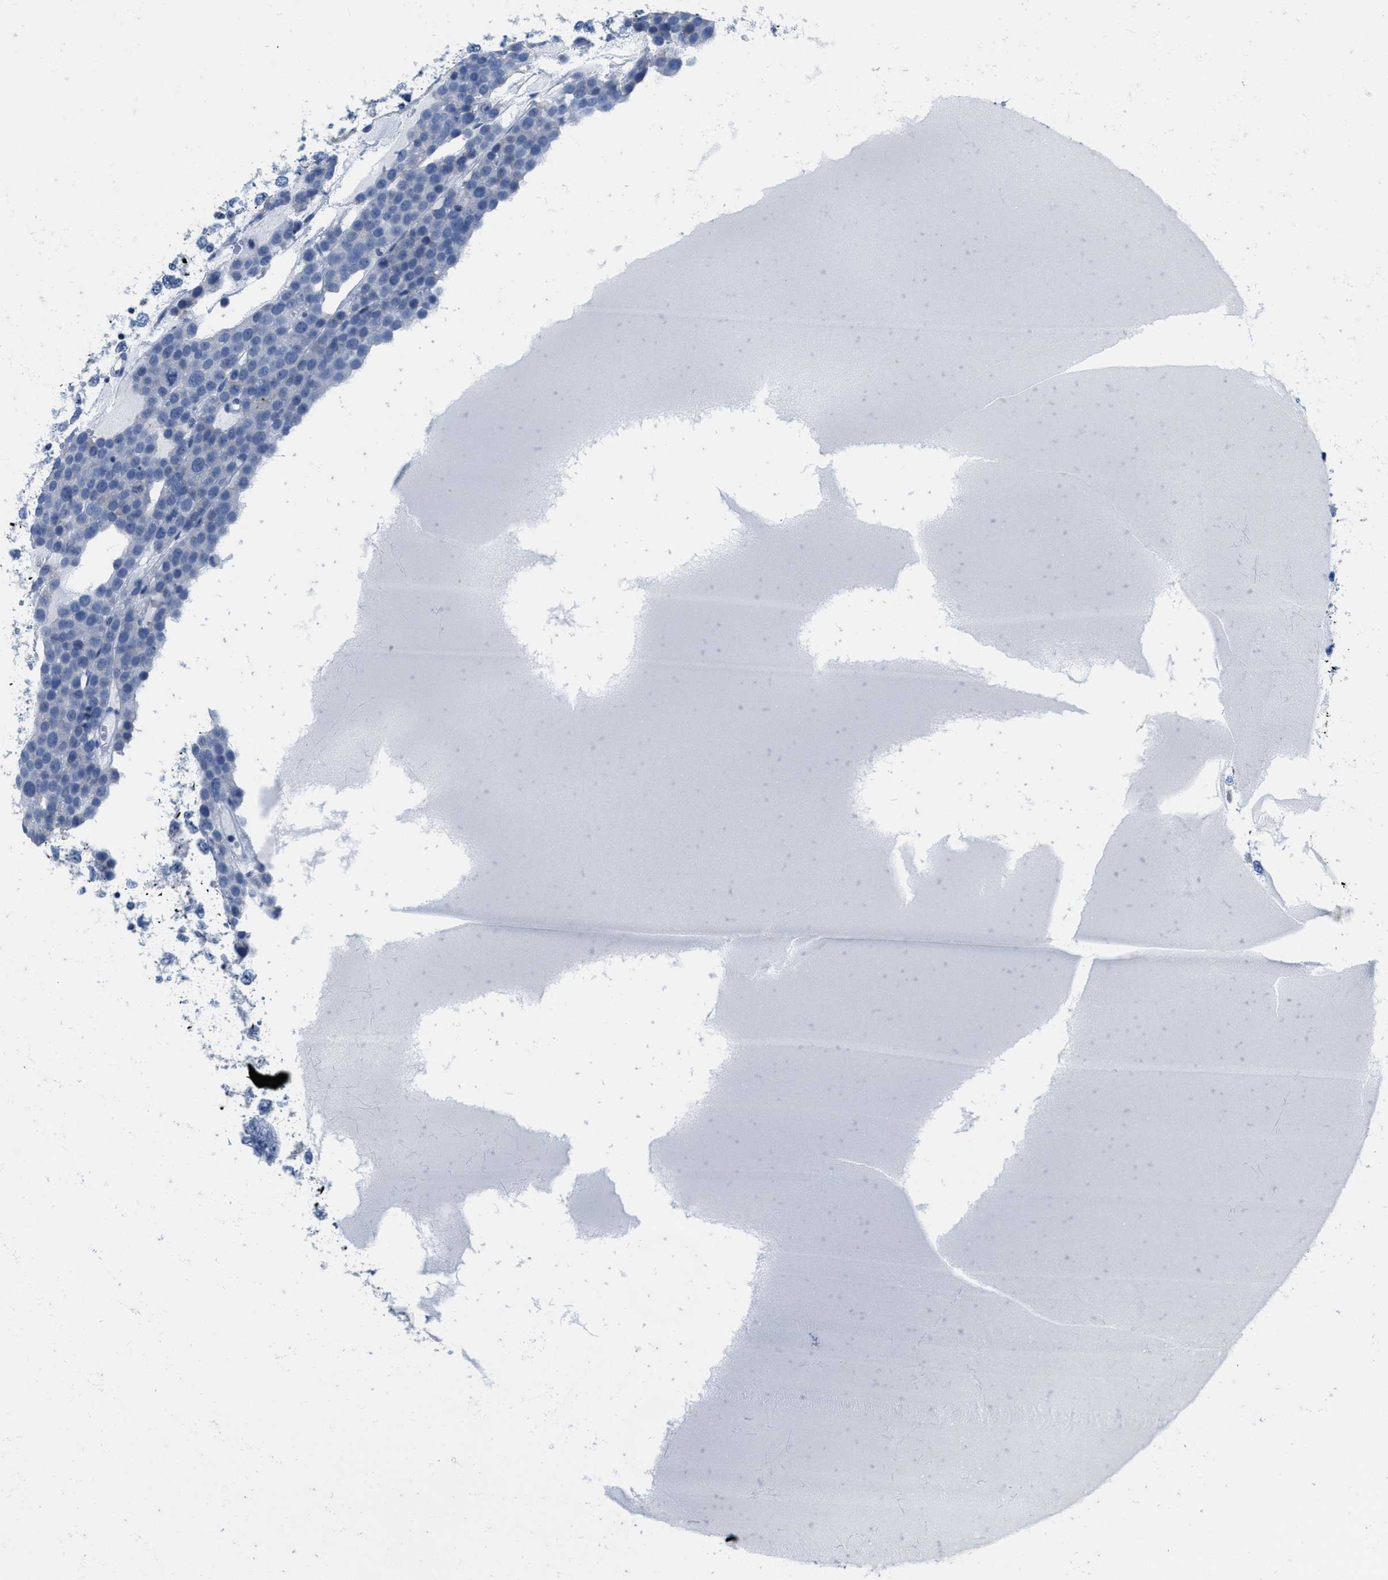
{"staining": {"intensity": "negative", "quantity": "none", "location": "none"}, "tissue": "testis cancer", "cell_type": "Tumor cells", "image_type": "cancer", "snomed": [{"axis": "morphology", "description": "Seminoma, NOS"}, {"axis": "topography", "description": "Testis"}], "caption": "A high-resolution micrograph shows IHC staining of testis cancer (seminoma), which demonstrates no significant staining in tumor cells.", "gene": "ABCB11", "patient": {"sex": "male", "age": 71}}